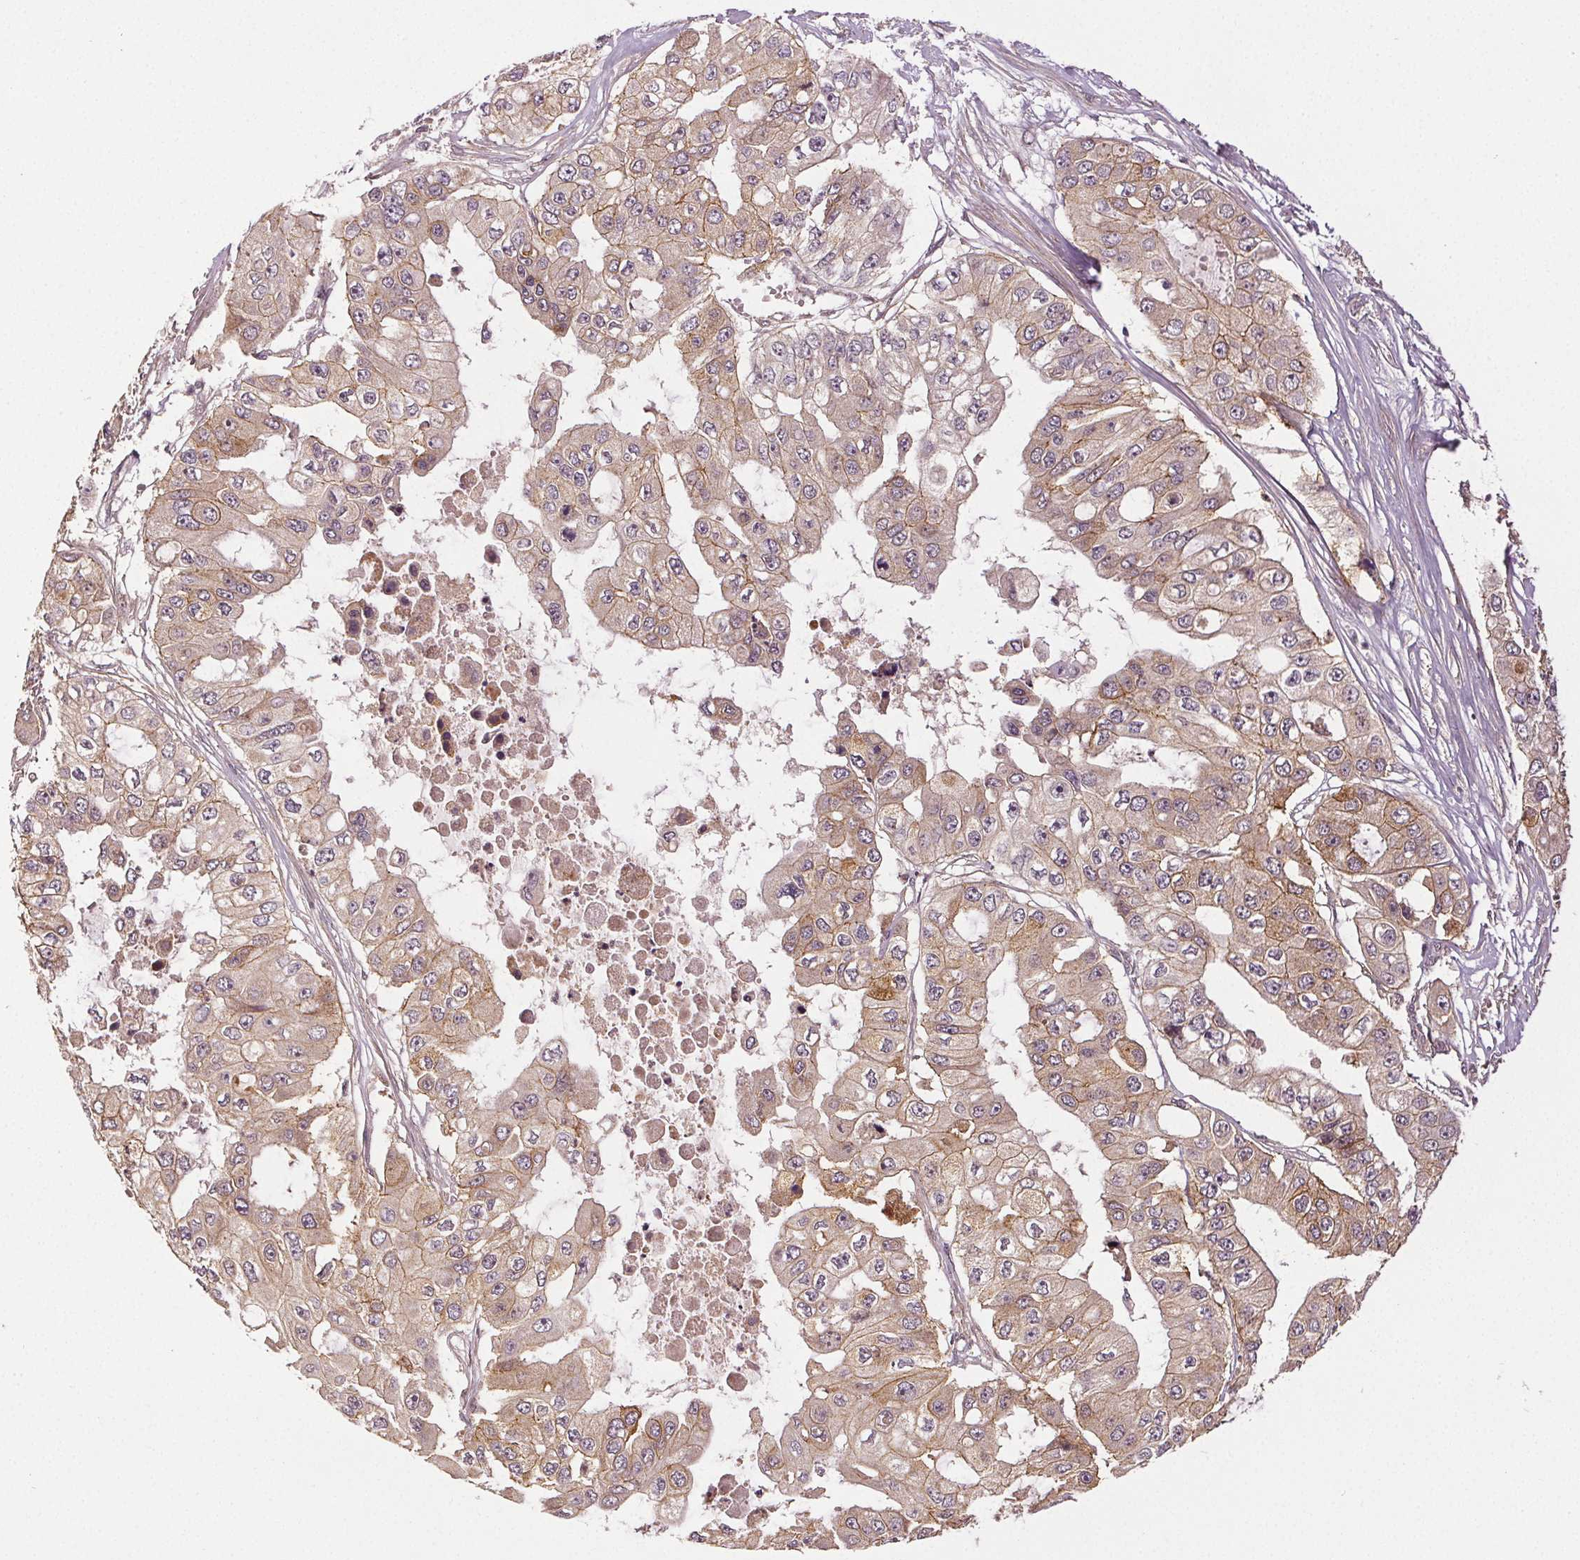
{"staining": {"intensity": "moderate", "quantity": "25%-75%", "location": "cytoplasmic/membranous"}, "tissue": "ovarian cancer", "cell_type": "Tumor cells", "image_type": "cancer", "snomed": [{"axis": "morphology", "description": "Cystadenocarcinoma, serous, NOS"}, {"axis": "topography", "description": "Ovary"}], "caption": "A photomicrograph of ovarian serous cystadenocarcinoma stained for a protein demonstrates moderate cytoplasmic/membranous brown staining in tumor cells. (brown staining indicates protein expression, while blue staining denotes nuclei).", "gene": "EPHB3", "patient": {"sex": "female", "age": 56}}